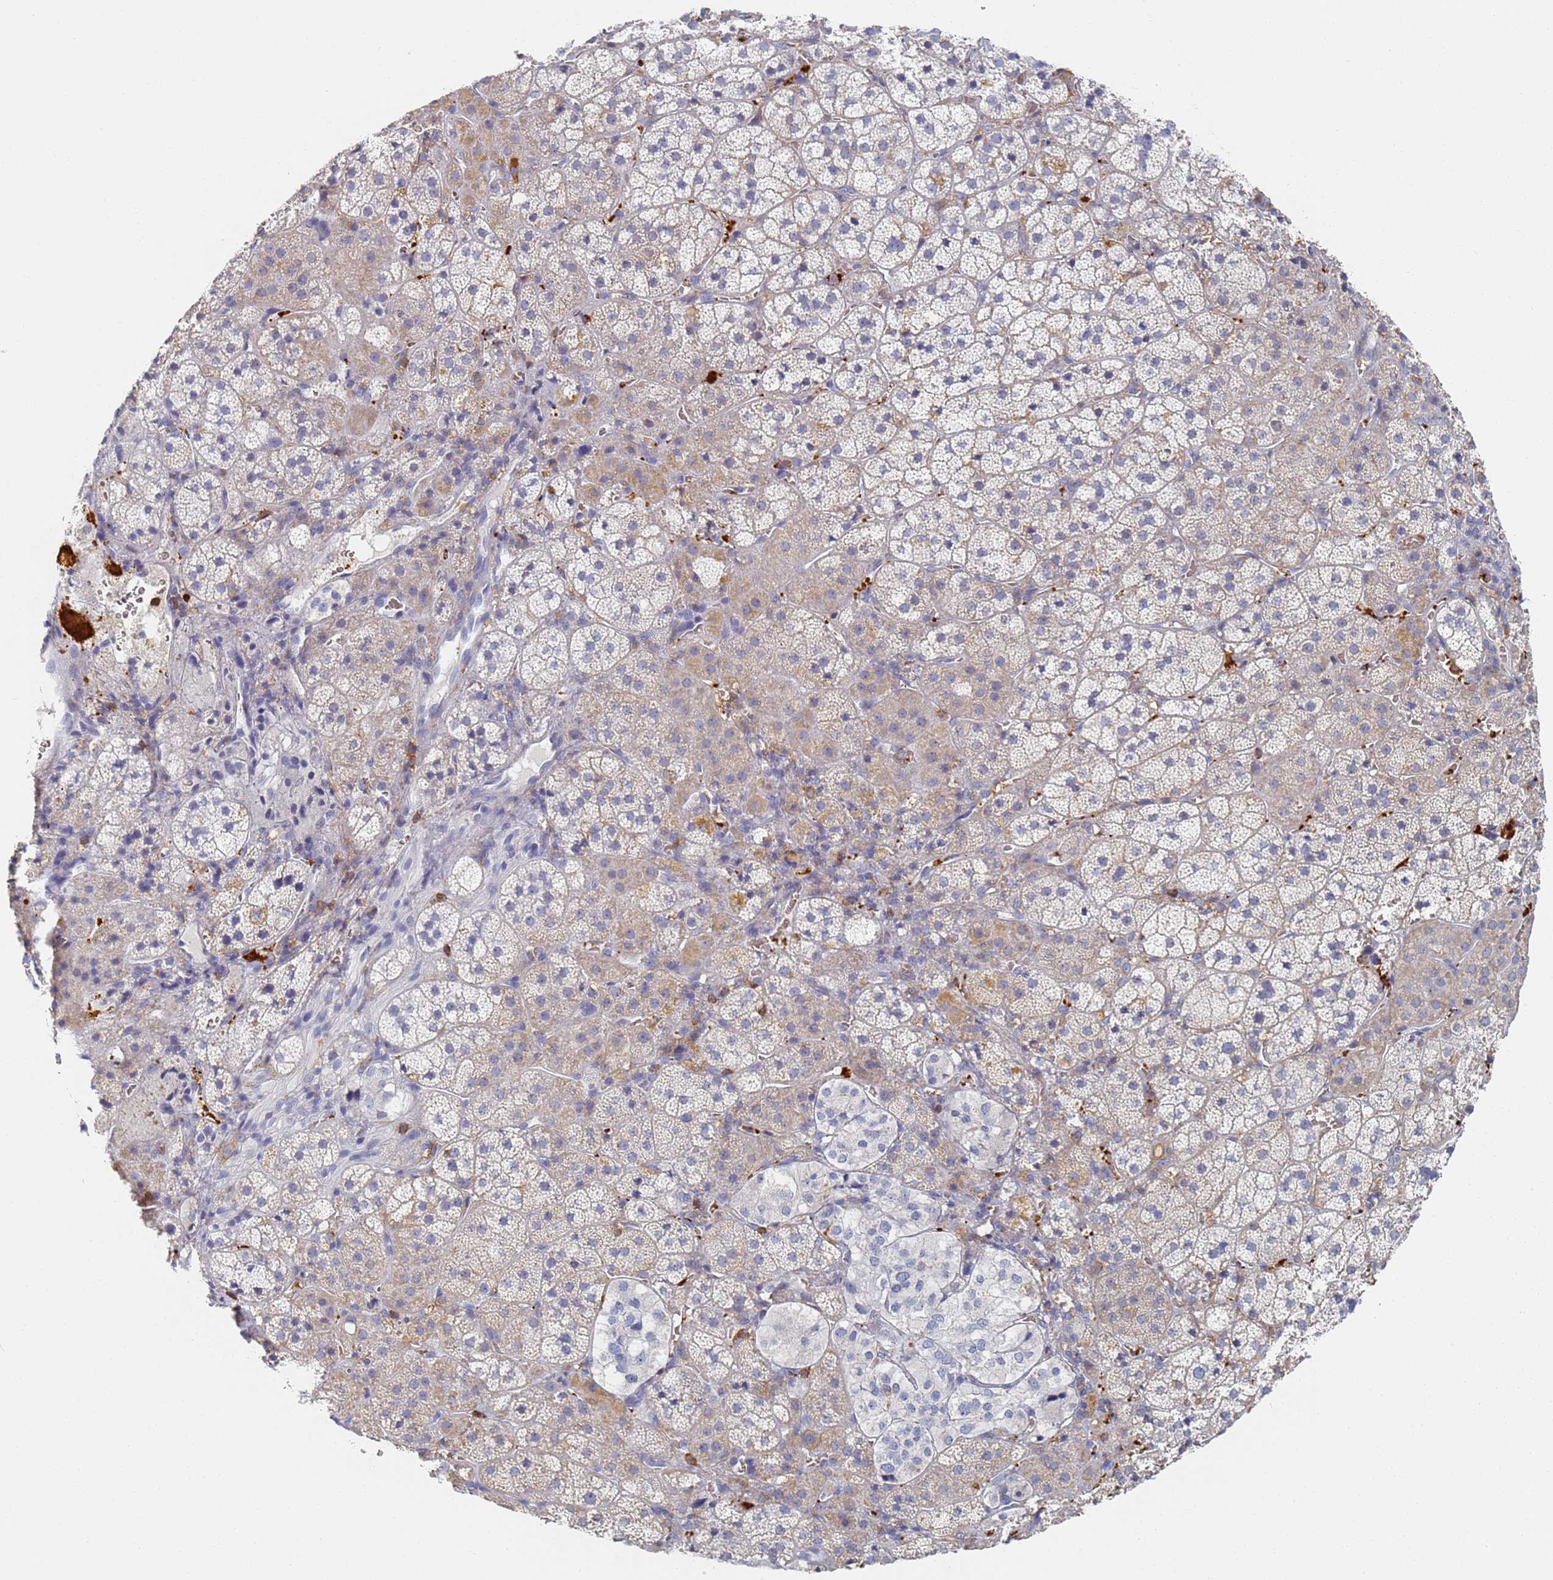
{"staining": {"intensity": "weak", "quantity": "<25%", "location": "cytoplasmic/membranous"}, "tissue": "adrenal gland", "cell_type": "Glandular cells", "image_type": "normal", "snomed": [{"axis": "morphology", "description": "Normal tissue, NOS"}, {"axis": "topography", "description": "Adrenal gland"}], "caption": "High power microscopy histopathology image of an immunohistochemistry photomicrograph of normal adrenal gland, revealing no significant staining in glandular cells. The staining is performed using DAB (3,3'-diaminobenzidine) brown chromogen with nuclei counter-stained in using hematoxylin.", "gene": "BIN2", "patient": {"sex": "female", "age": 44}}